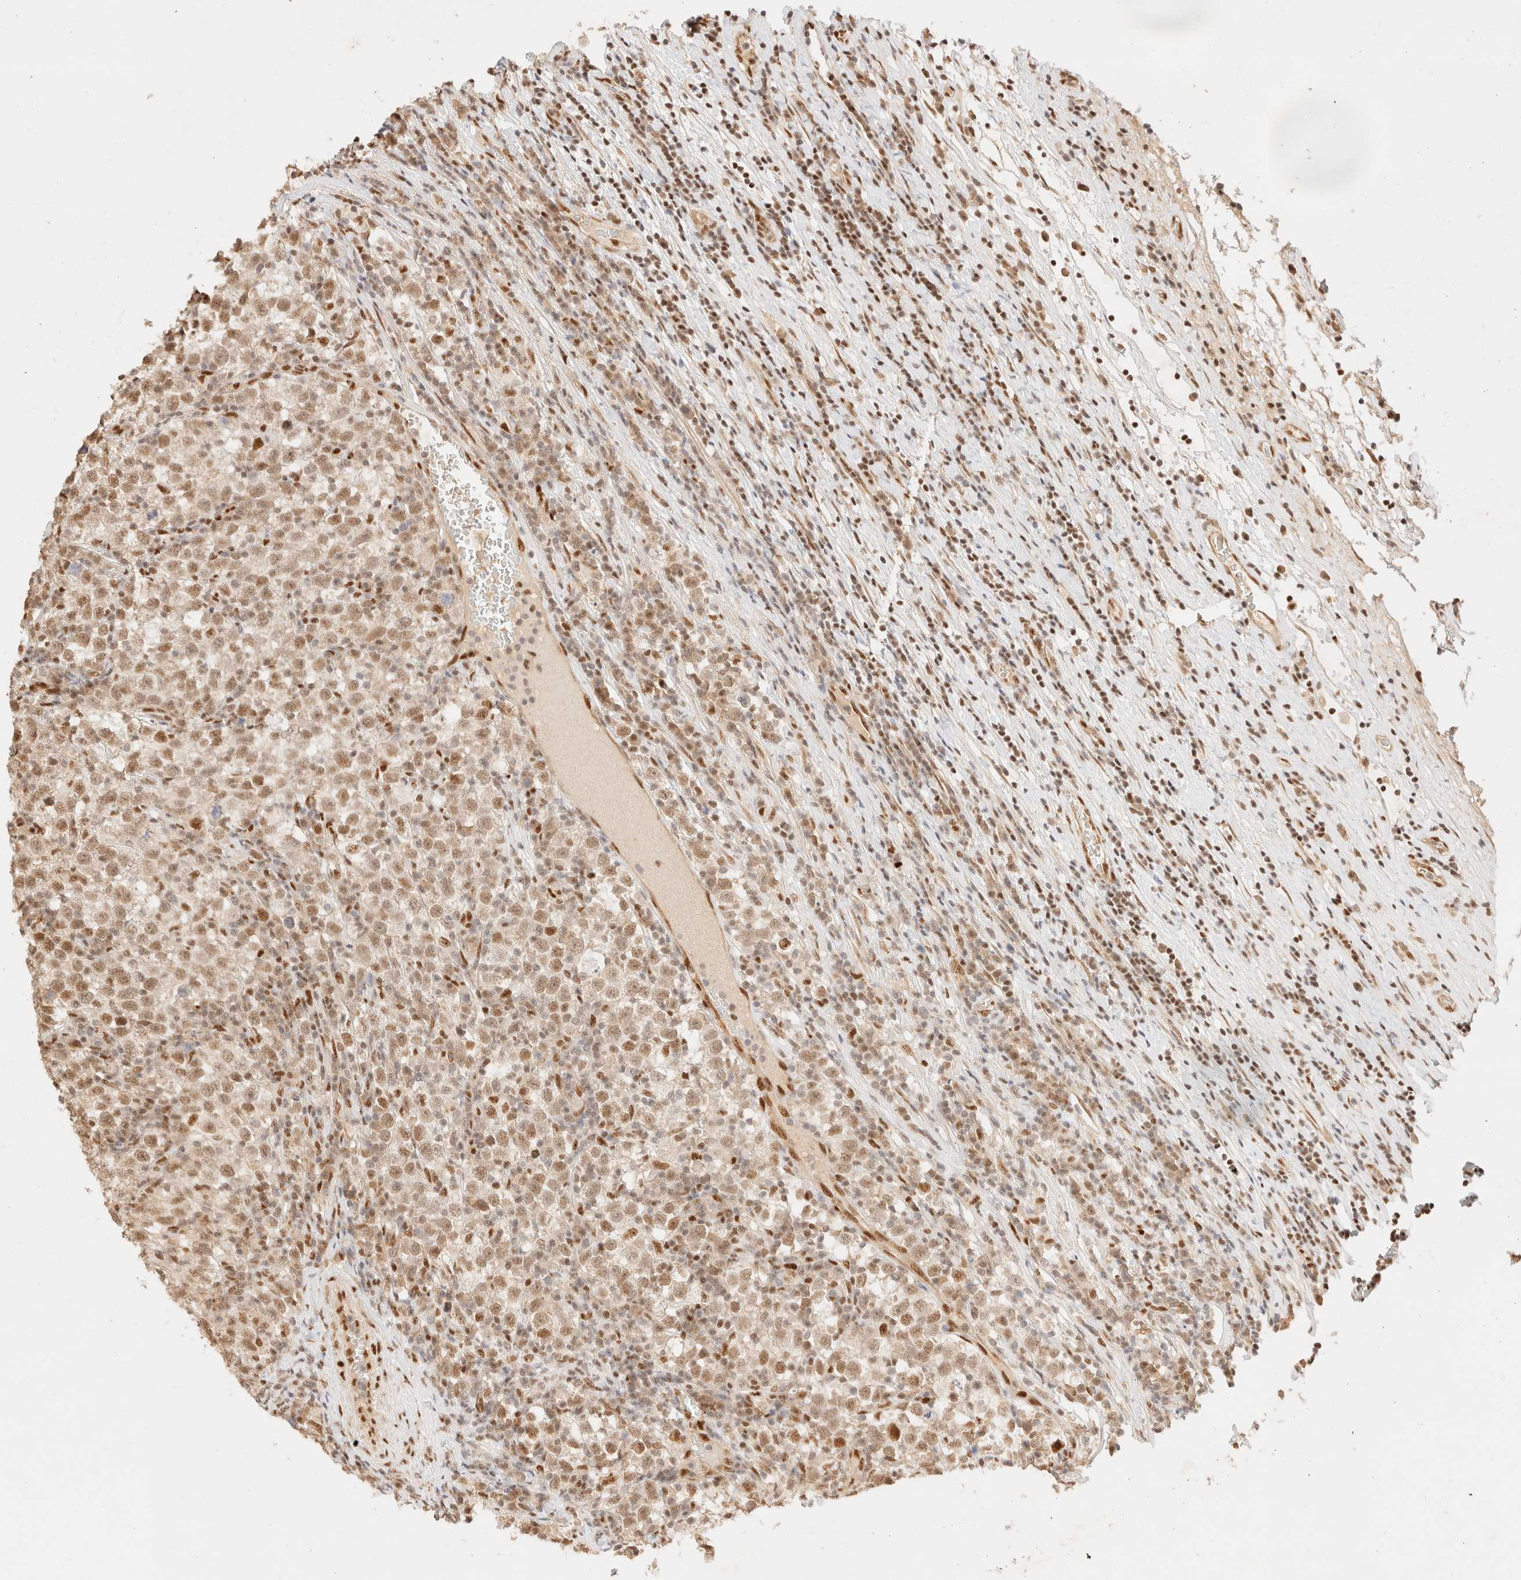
{"staining": {"intensity": "moderate", "quantity": ">75%", "location": "nuclear"}, "tissue": "testis cancer", "cell_type": "Tumor cells", "image_type": "cancer", "snomed": [{"axis": "morphology", "description": "Normal tissue, NOS"}, {"axis": "morphology", "description": "Seminoma, NOS"}, {"axis": "topography", "description": "Testis"}], "caption": "Testis cancer (seminoma) stained with immunohistochemistry (IHC) shows moderate nuclear staining in approximately >75% of tumor cells.", "gene": "ZNF768", "patient": {"sex": "male", "age": 43}}